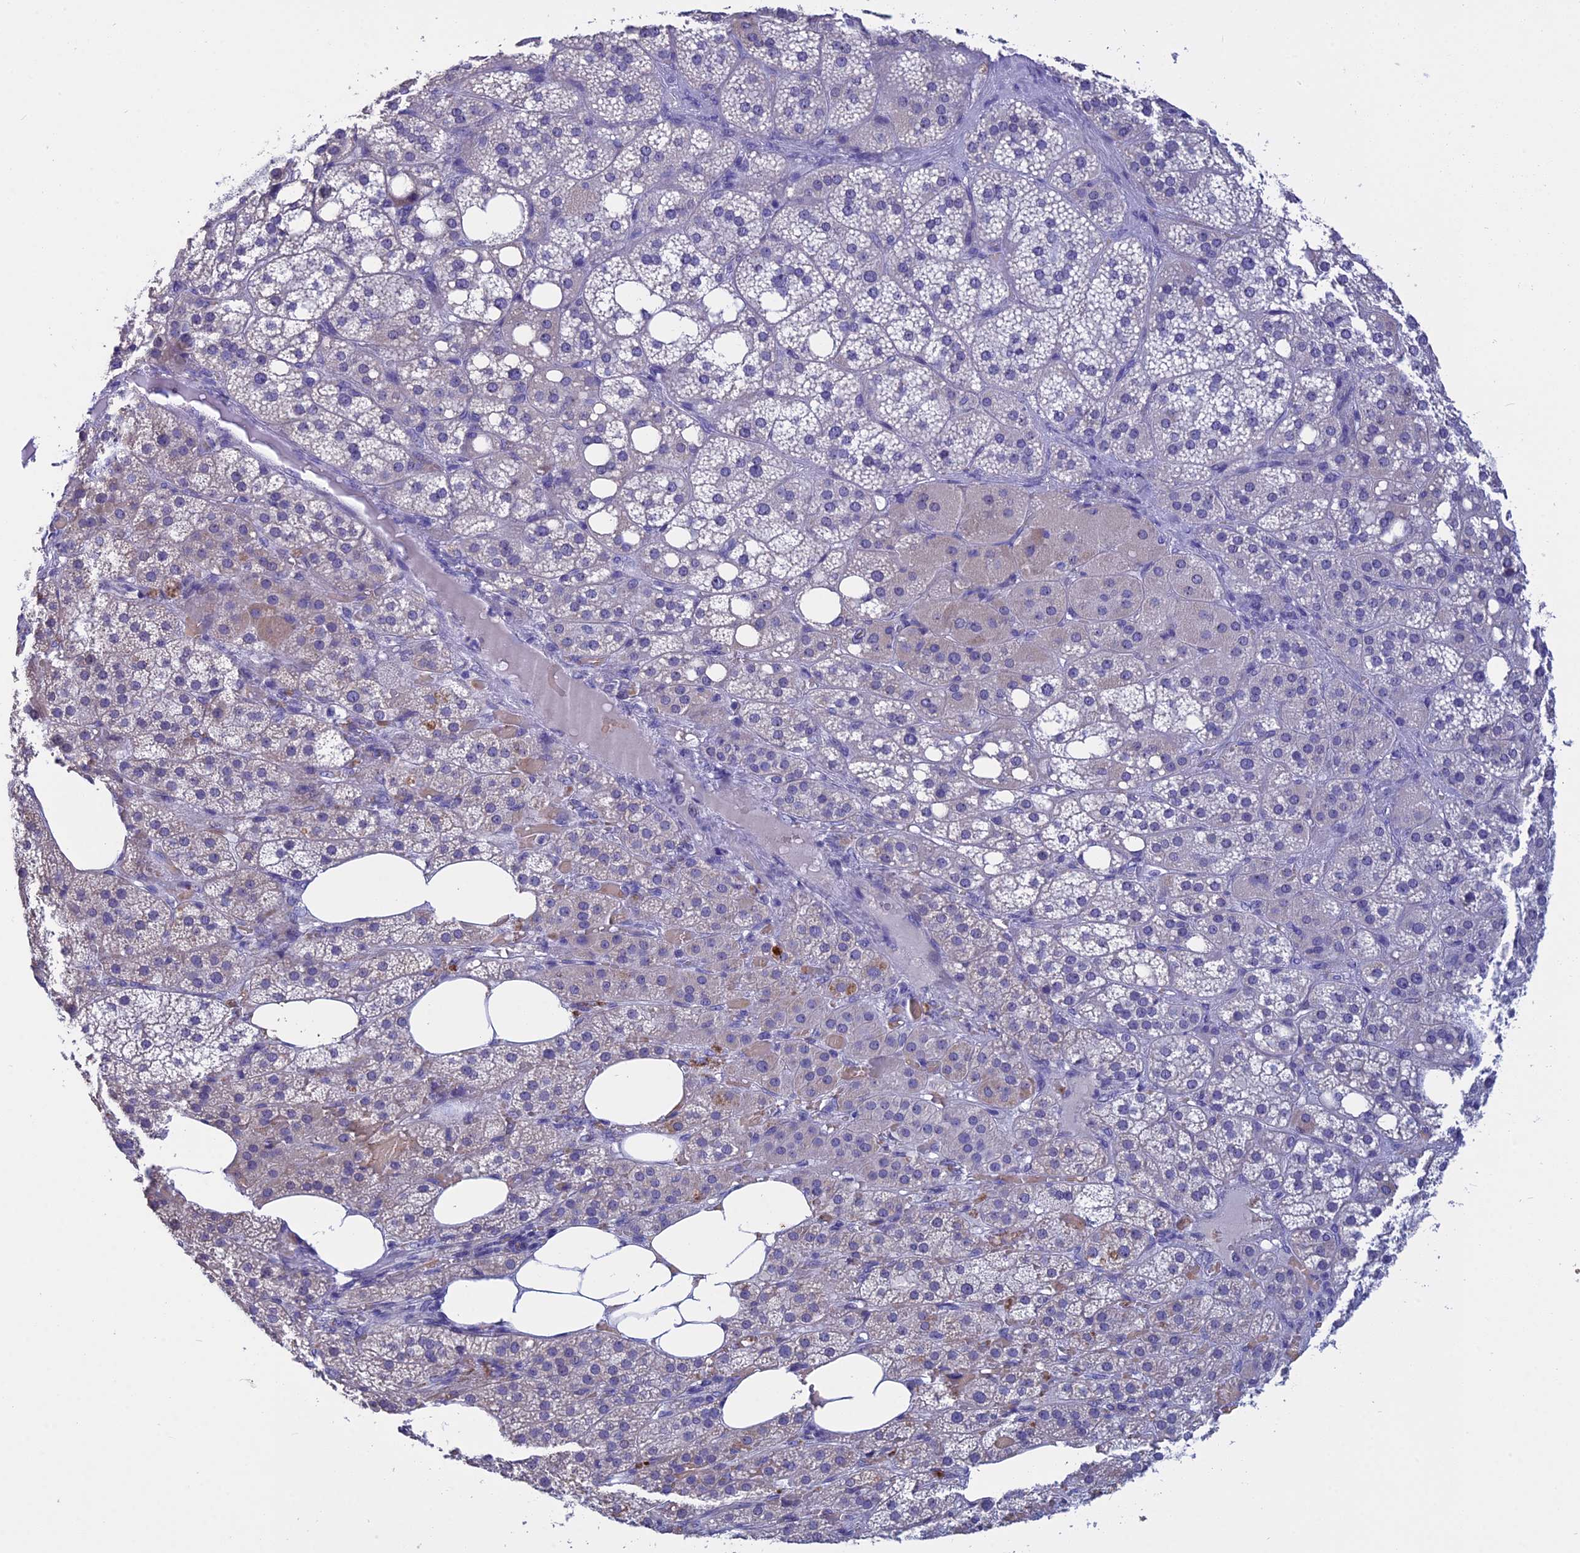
{"staining": {"intensity": "negative", "quantity": "none", "location": "none"}, "tissue": "adrenal gland", "cell_type": "Glandular cells", "image_type": "normal", "snomed": [{"axis": "morphology", "description": "Normal tissue, NOS"}, {"axis": "topography", "description": "Adrenal gland"}], "caption": "Glandular cells are negative for protein expression in normal human adrenal gland. (DAB IHC, high magnification).", "gene": "KNOP1", "patient": {"sex": "female", "age": 59}}